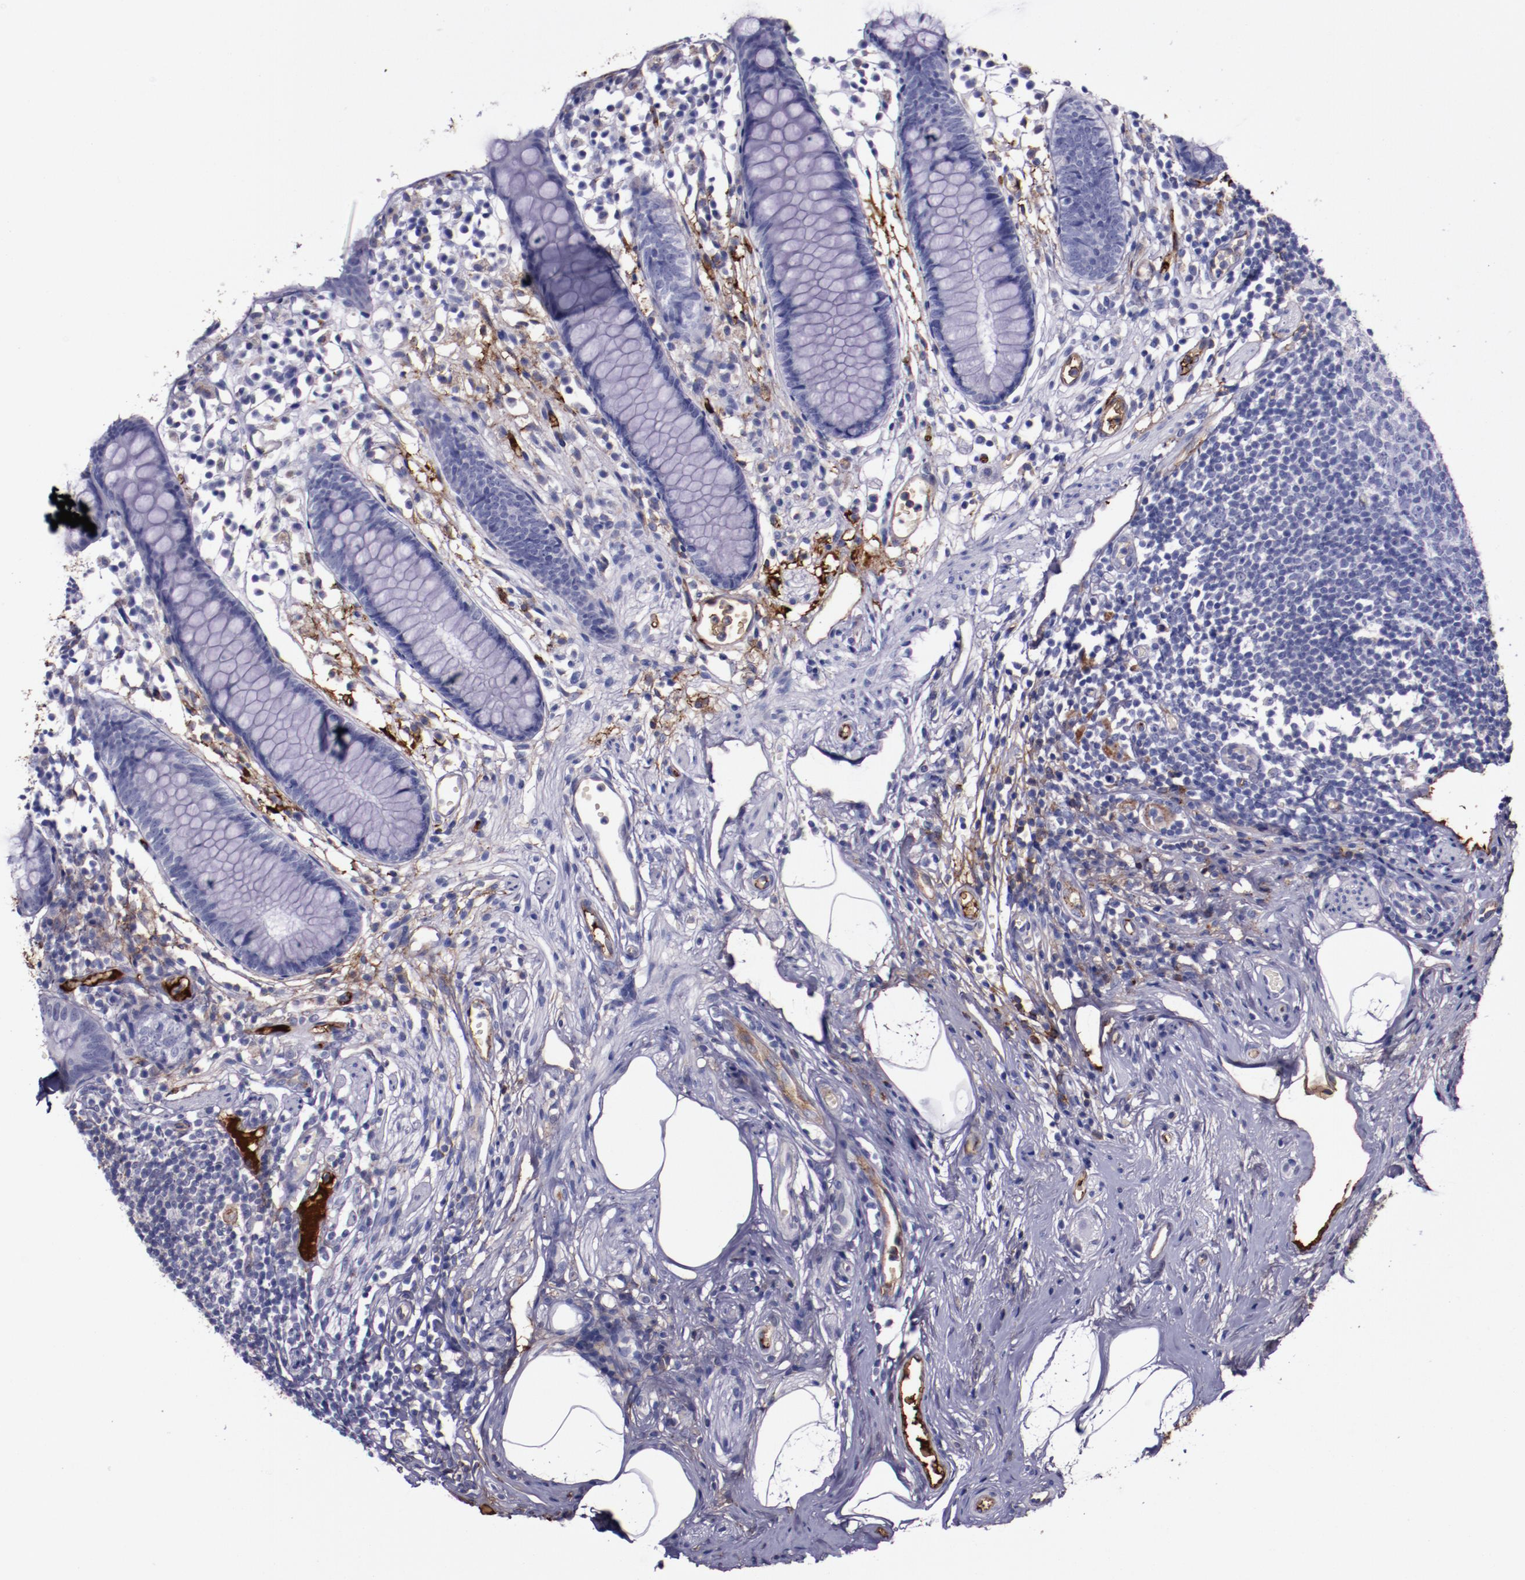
{"staining": {"intensity": "negative", "quantity": "none", "location": "none"}, "tissue": "appendix", "cell_type": "Glandular cells", "image_type": "normal", "snomed": [{"axis": "morphology", "description": "Normal tissue, NOS"}, {"axis": "topography", "description": "Appendix"}], "caption": "DAB (3,3'-diaminobenzidine) immunohistochemical staining of benign human appendix shows no significant staining in glandular cells. (Immunohistochemistry (ihc), brightfield microscopy, high magnification).", "gene": "A2M", "patient": {"sex": "male", "age": 38}}